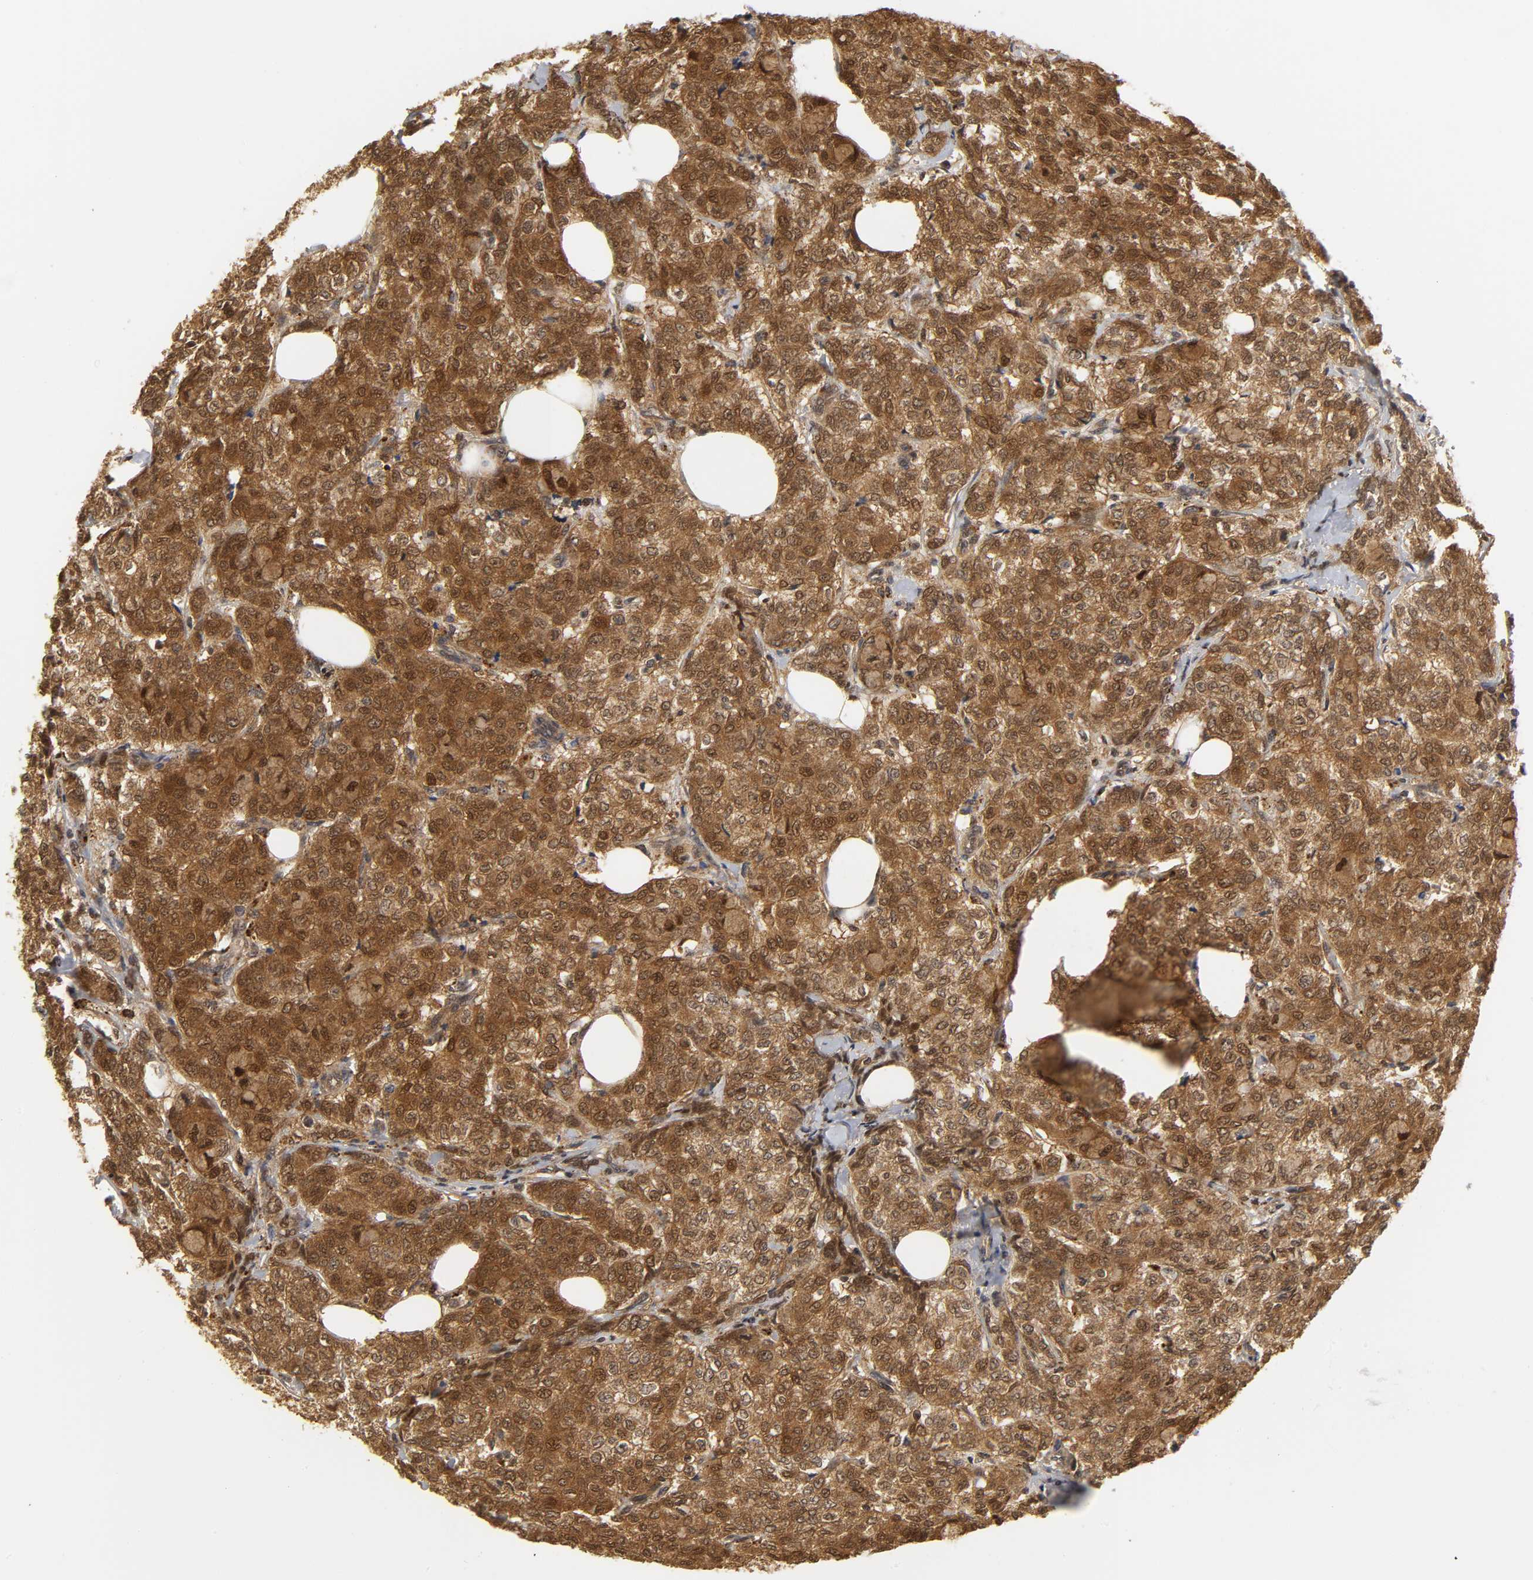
{"staining": {"intensity": "strong", "quantity": ">75%", "location": "cytoplasmic/membranous,nuclear"}, "tissue": "breast cancer", "cell_type": "Tumor cells", "image_type": "cancer", "snomed": [{"axis": "morphology", "description": "Lobular carcinoma"}, {"axis": "topography", "description": "Breast"}], "caption": "The photomicrograph displays immunohistochemical staining of breast cancer (lobular carcinoma). There is strong cytoplasmic/membranous and nuclear expression is present in approximately >75% of tumor cells.", "gene": "PARK7", "patient": {"sex": "female", "age": 60}}